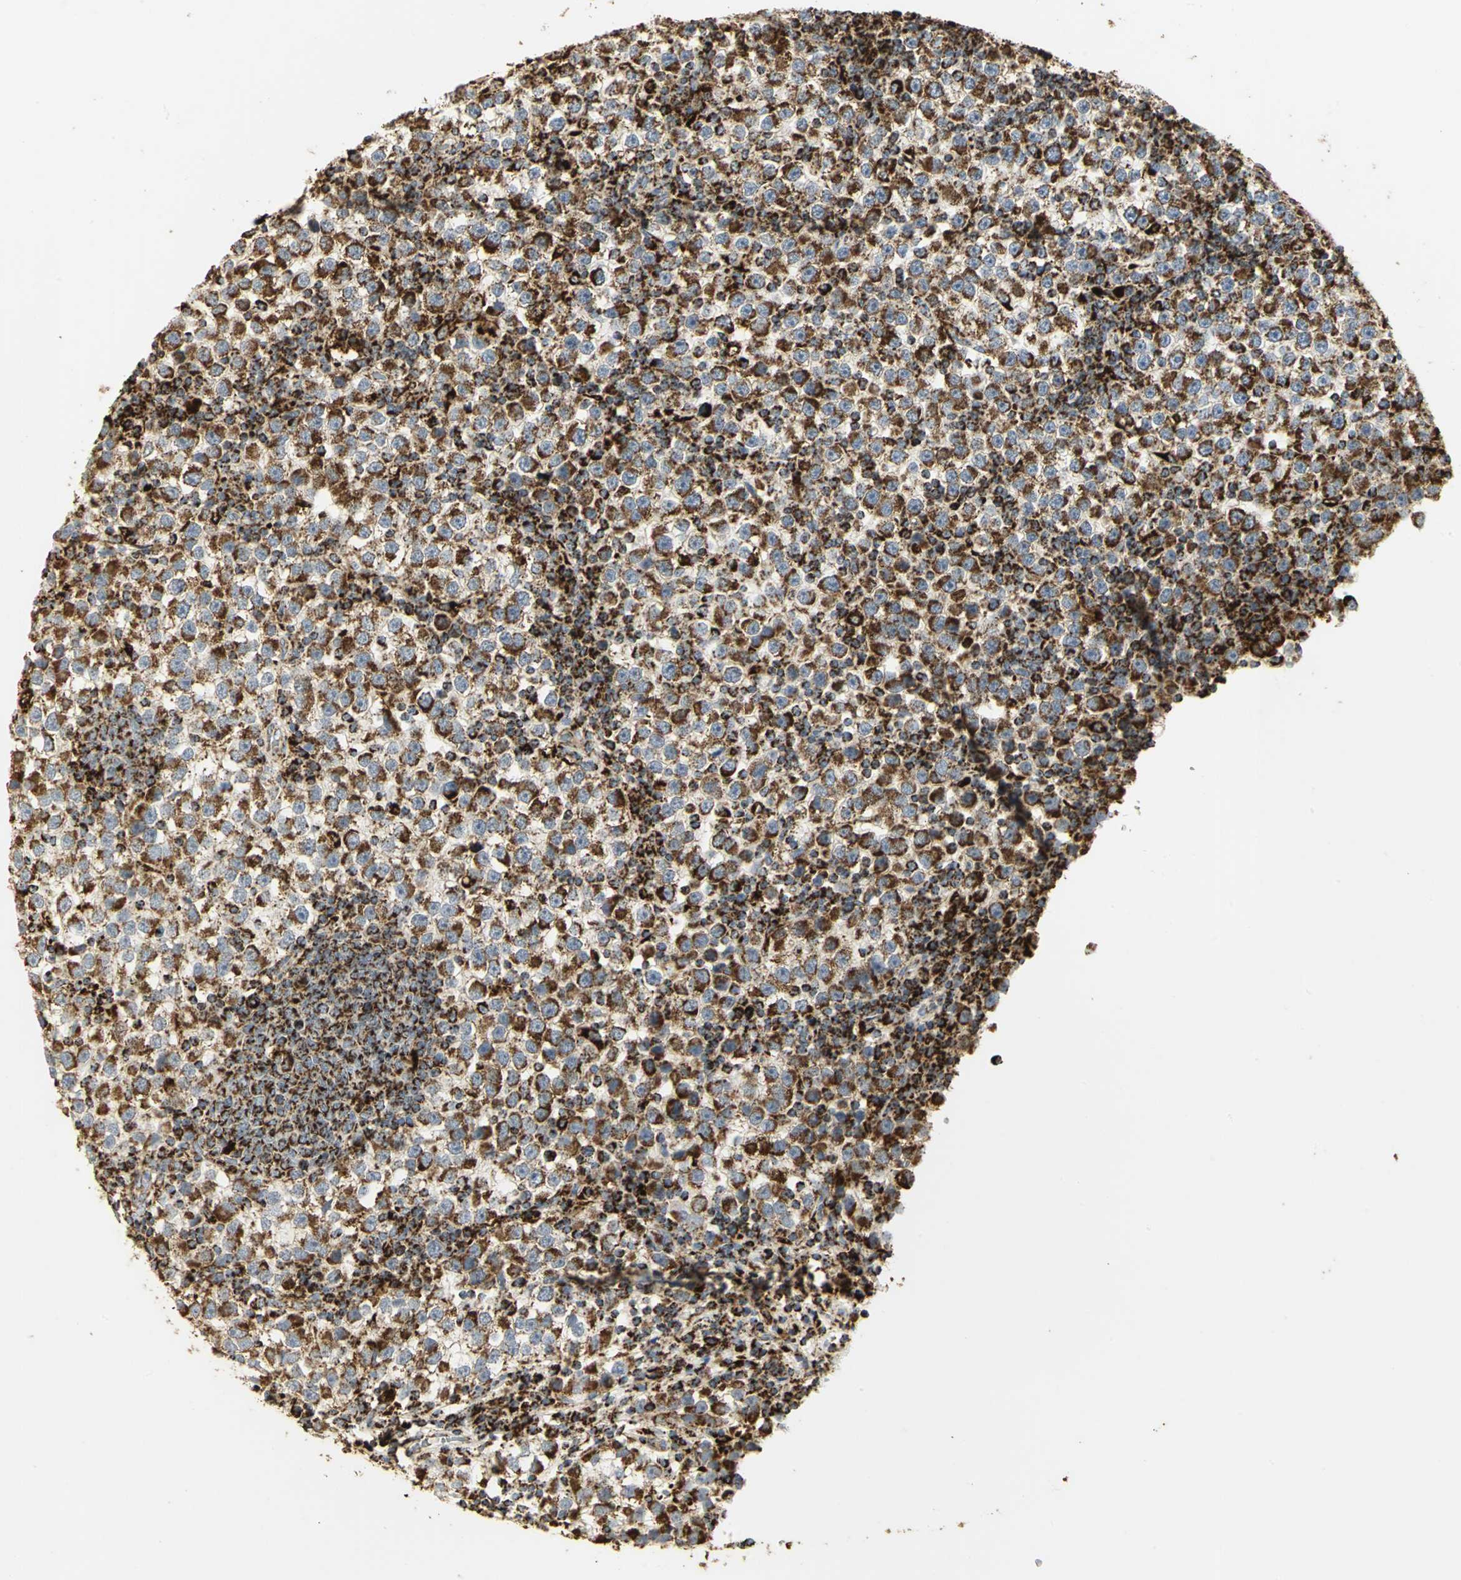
{"staining": {"intensity": "strong", "quantity": ">75%", "location": "cytoplasmic/membranous"}, "tissue": "testis cancer", "cell_type": "Tumor cells", "image_type": "cancer", "snomed": [{"axis": "morphology", "description": "Seminoma, NOS"}, {"axis": "topography", "description": "Testis"}], "caption": "About >75% of tumor cells in human seminoma (testis) display strong cytoplasmic/membranous protein expression as visualized by brown immunohistochemical staining.", "gene": "VDAC1", "patient": {"sex": "male", "age": 65}}